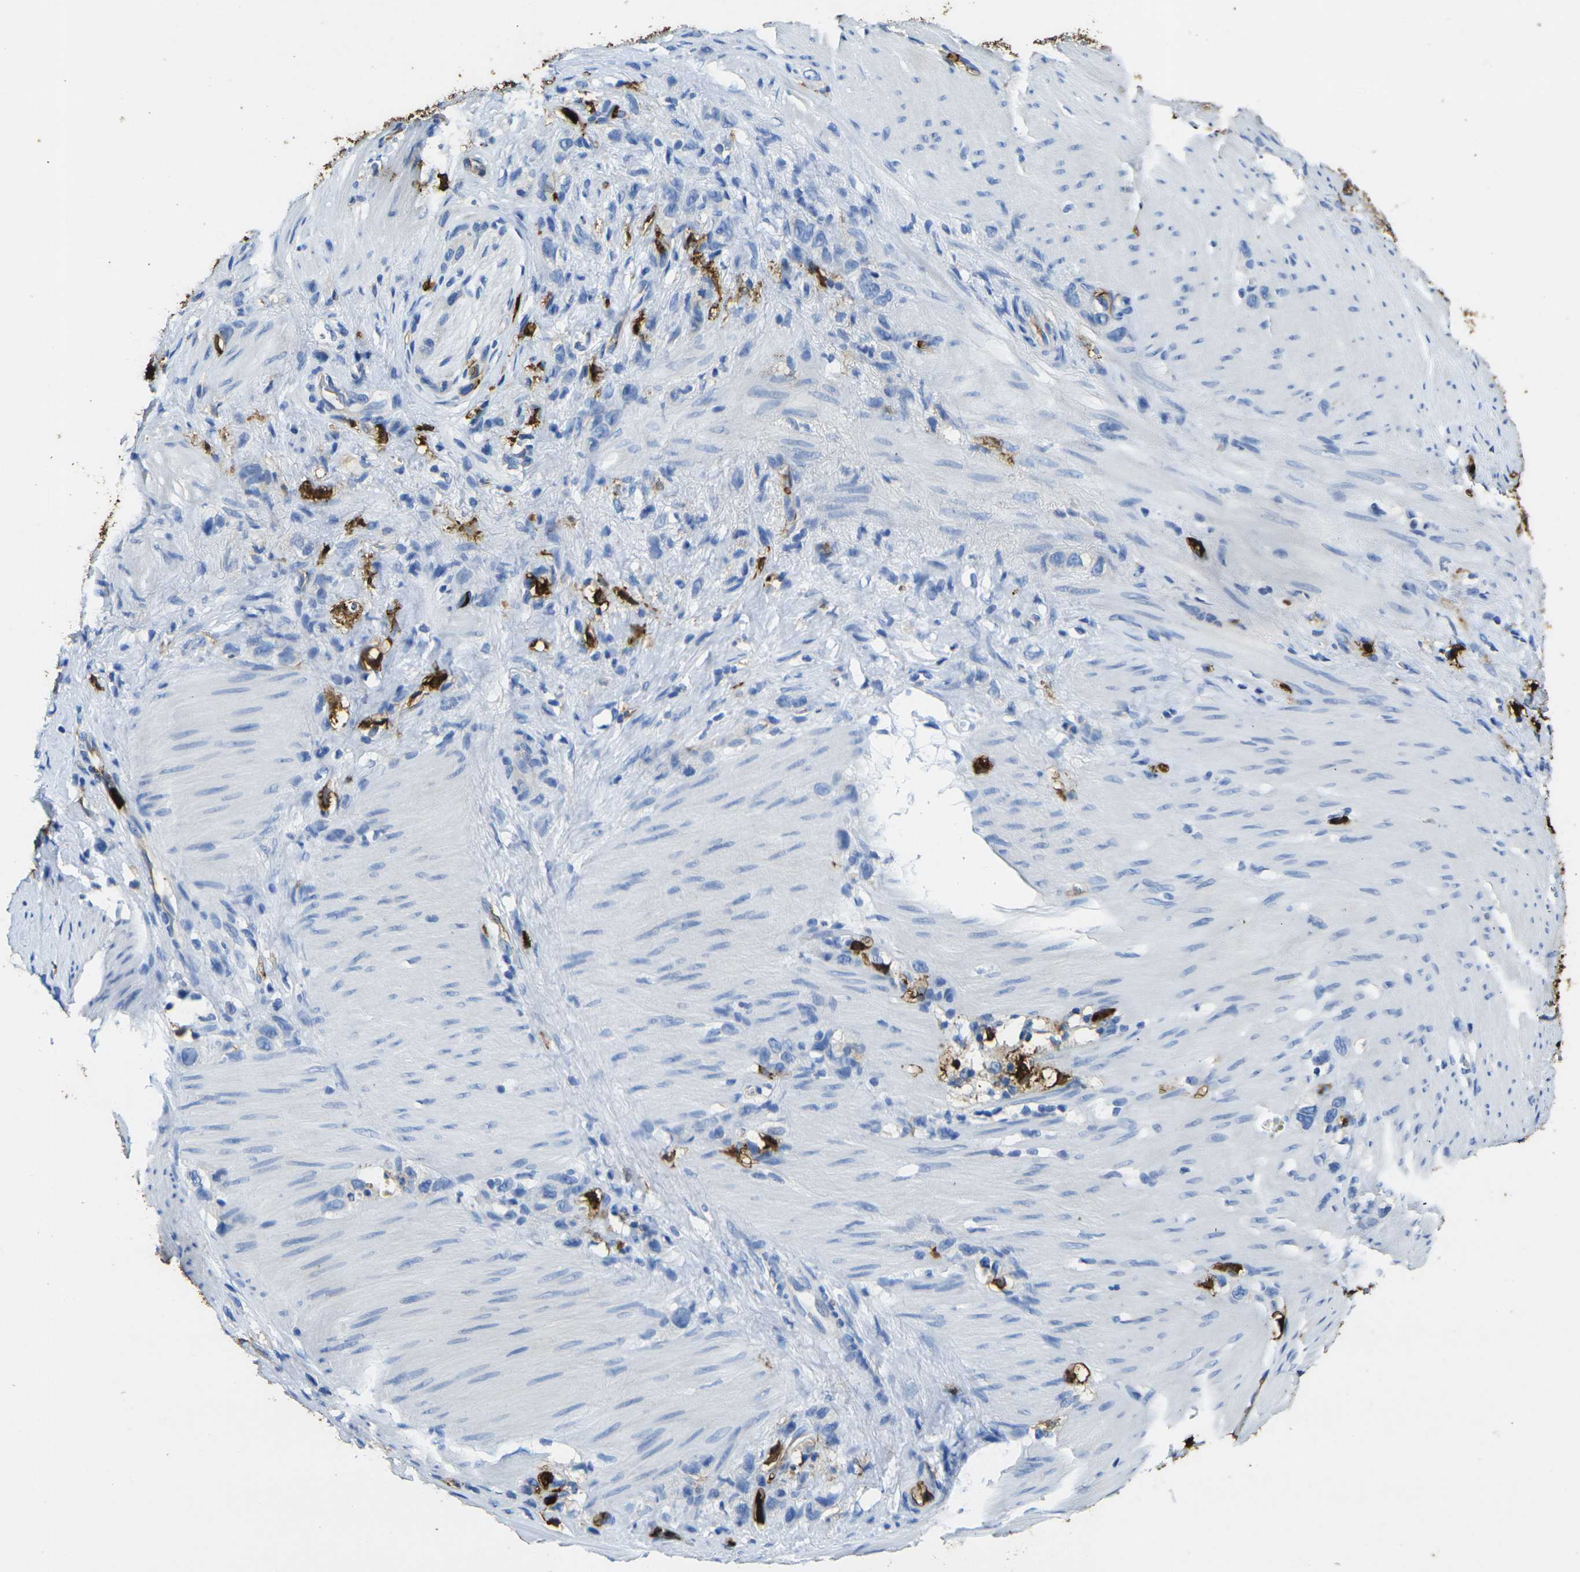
{"staining": {"intensity": "negative", "quantity": "none", "location": "none"}, "tissue": "stomach cancer", "cell_type": "Tumor cells", "image_type": "cancer", "snomed": [{"axis": "morphology", "description": "Normal tissue, NOS"}, {"axis": "morphology", "description": "Adenocarcinoma, NOS"}, {"axis": "morphology", "description": "Adenocarcinoma, High grade"}, {"axis": "topography", "description": "Stomach, upper"}, {"axis": "topography", "description": "Stomach"}], "caption": "Micrograph shows no significant protein expression in tumor cells of stomach cancer. (IHC, brightfield microscopy, high magnification).", "gene": "S100A9", "patient": {"sex": "female", "age": 65}}